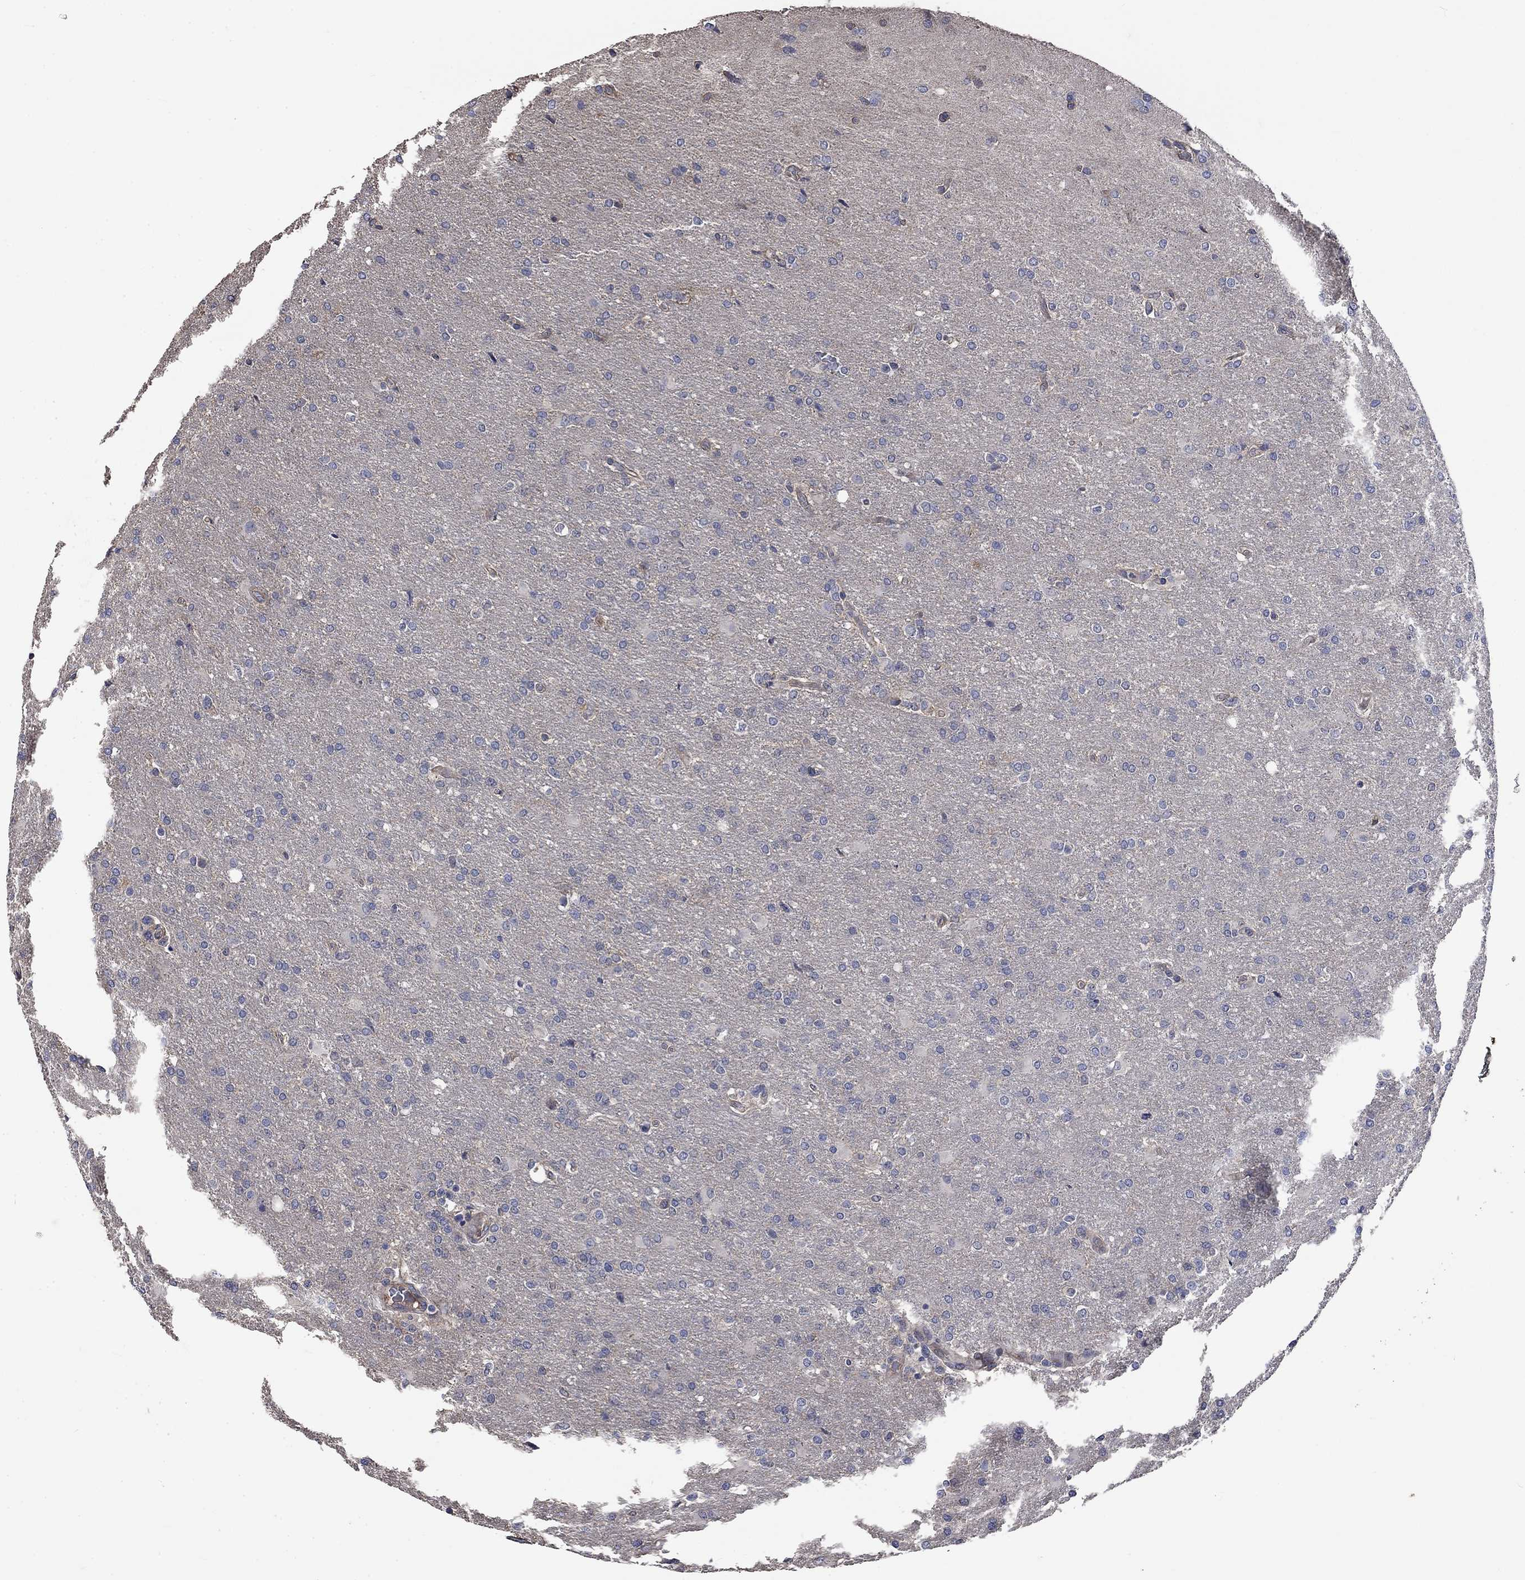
{"staining": {"intensity": "negative", "quantity": "none", "location": "none"}, "tissue": "glioma", "cell_type": "Tumor cells", "image_type": "cancer", "snomed": [{"axis": "morphology", "description": "Glioma, malignant, High grade"}, {"axis": "topography", "description": "Brain"}], "caption": "Tumor cells are negative for brown protein staining in glioma.", "gene": "VCAN", "patient": {"sex": "male", "age": 68}}